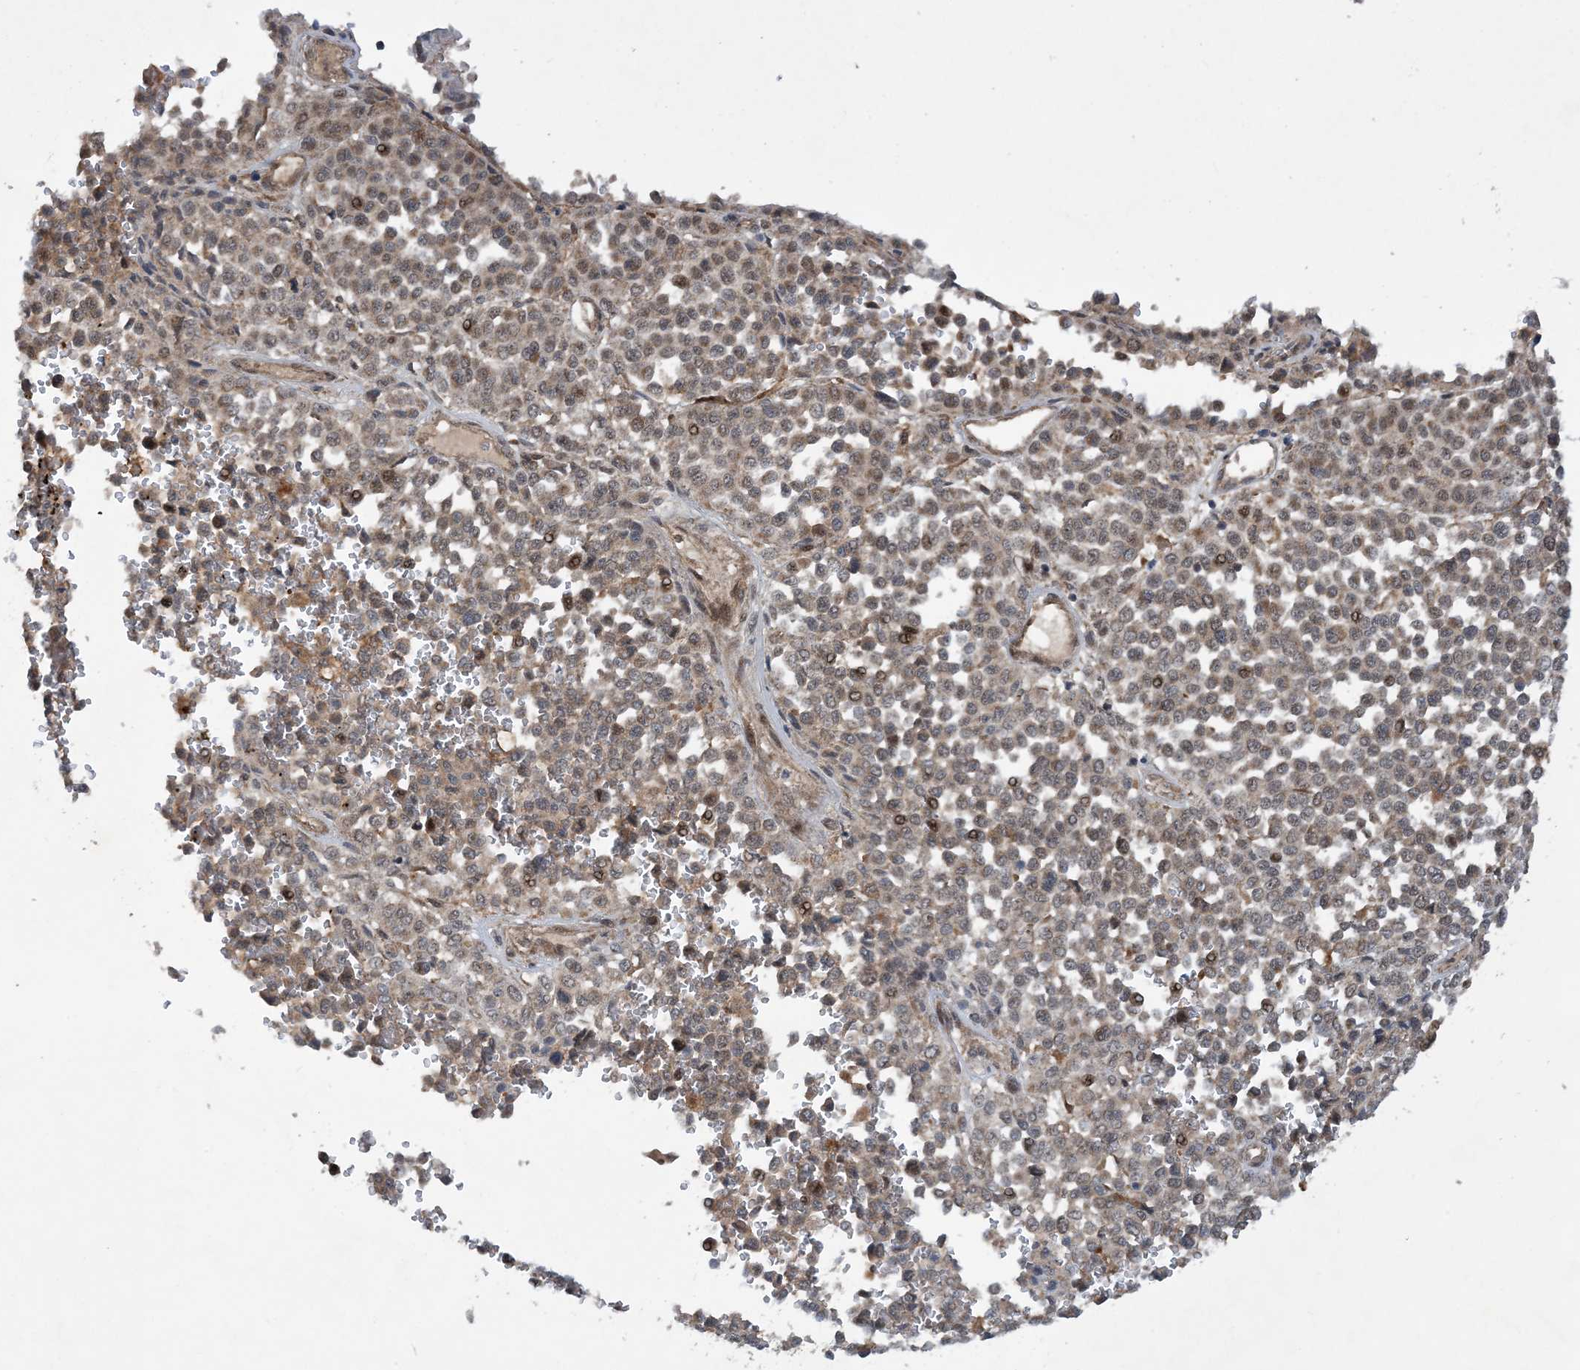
{"staining": {"intensity": "moderate", "quantity": "25%-75%", "location": "cytoplasmic/membranous,nuclear"}, "tissue": "melanoma", "cell_type": "Tumor cells", "image_type": "cancer", "snomed": [{"axis": "morphology", "description": "Malignant melanoma, Metastatic site"}, {"axis": "topography", "description": "Pancreas"}], "caption": "Brown immunohistochemical staining in human melanoma reveals moderate cytoplasmic/membranous and nuclear staining in approximately 25%-75% of tumor cells.", "gene": "HEMK1", "patient": {"sex": "female", "age": 30}}